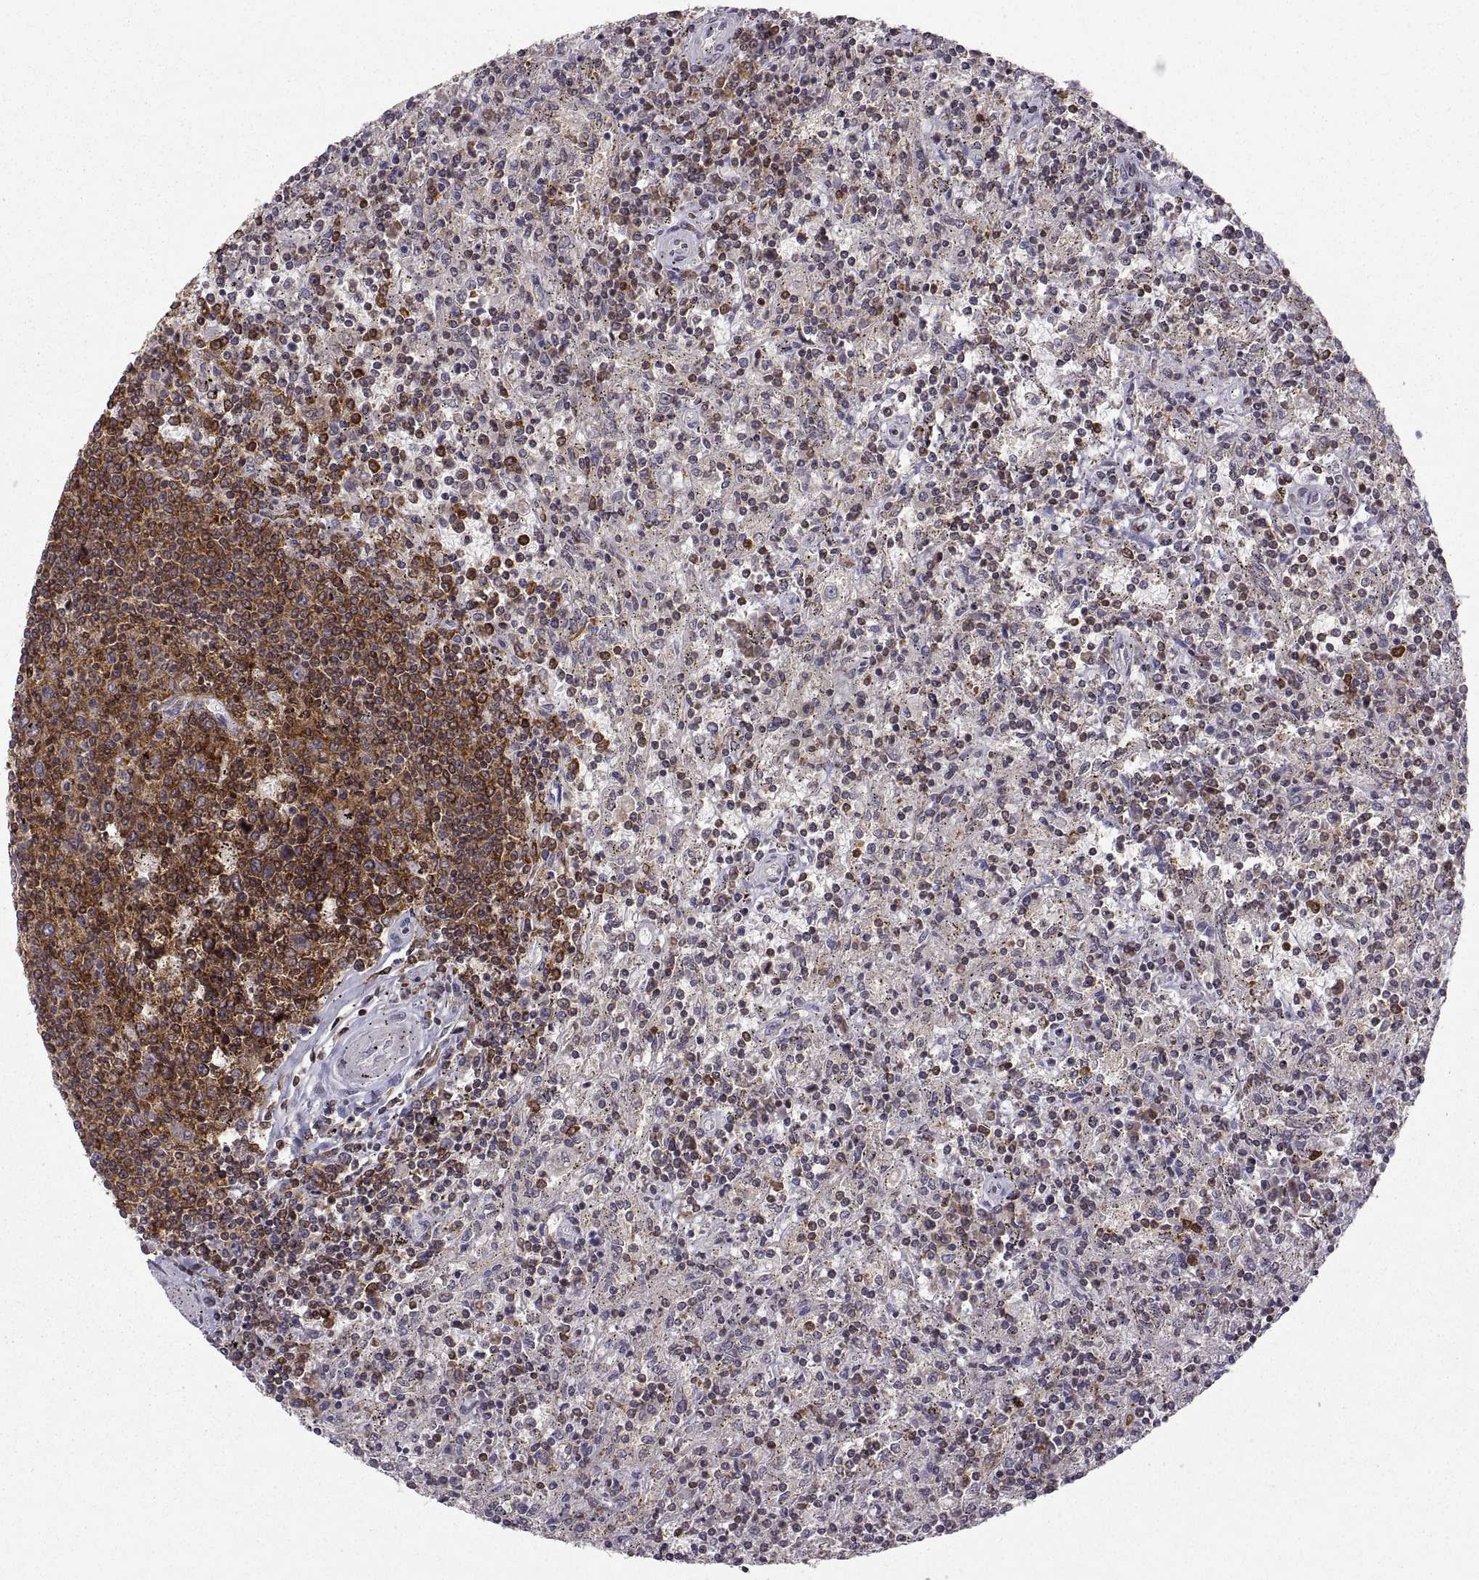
{"staining": {"intensity": "strong", "quantity": ">75%", "location": "cytoplasmic/membranous"}, "tissue": "lymphoma", "cell_type": "Tumor cells", "image_type": "cancer", "snomed": [{"axis": "morphology", "description": "Malignant lymphoma, non-Hodgkin's type, Low grade"}, {"axis": "topography", "description": "Spleen"}], "caption": "Tumor cells display high levels of strong cytoplasmic/membranous expression in about >75% of cells in malignant lymphoma, non-Hodgkin's type (low-grade).", "gene": "EZR", "patient": {"sex": "male", "age": 62}}